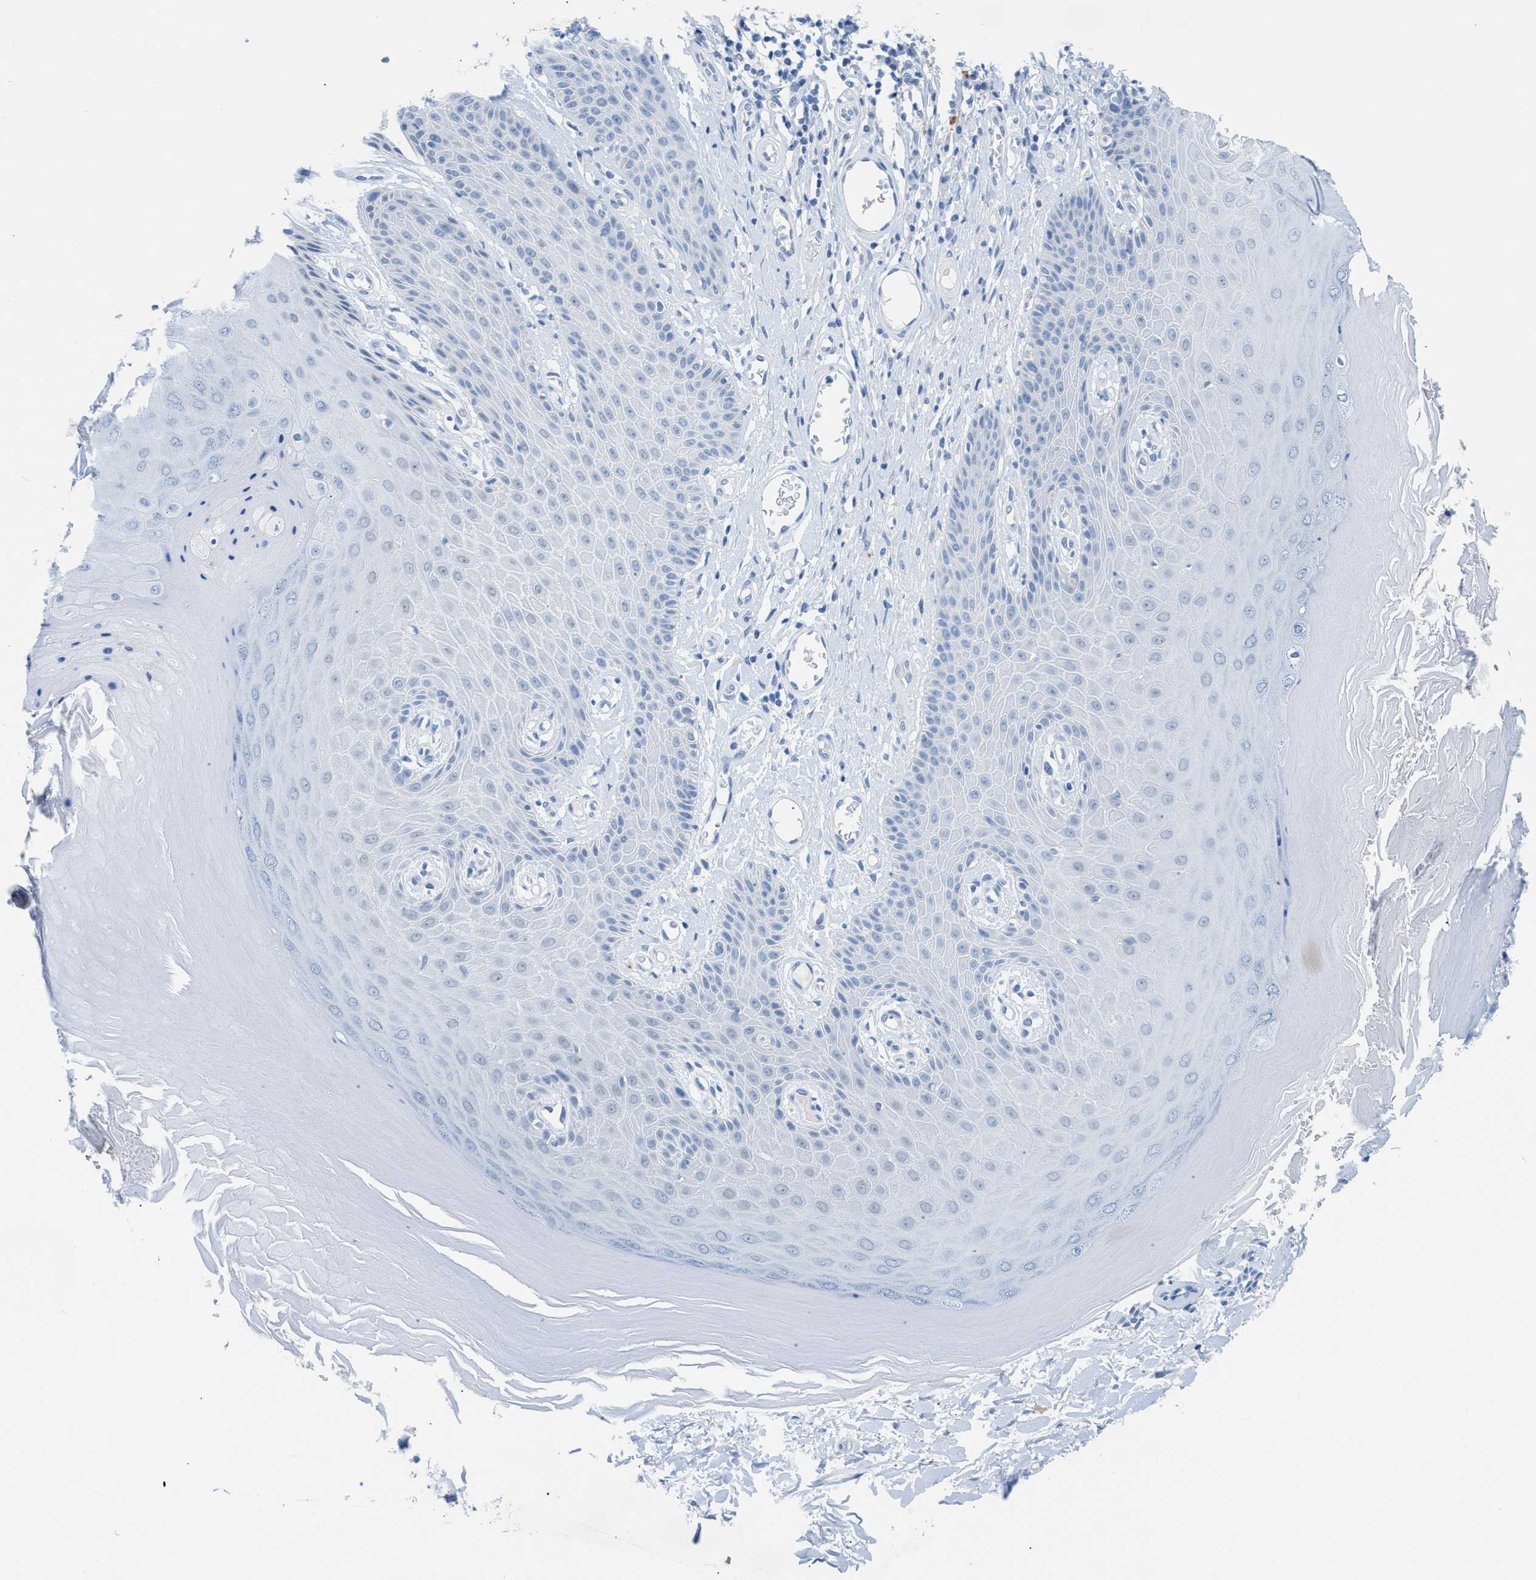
{"staining": {"intensity": "negative", "quantity": "none", "location": "none"}, "tissue": "skin", "cell_type": "Epidermal cells", "image_type": "normal", "snomed": [{"axis": "morphology", "description": "Normal tissue, NOS"}, {"axis": "topography", "description": "Vulva"}], "caption": "An immunohistochemistry image of benign skin is shown. There is no staining in epidermal cells of skin.", "gene": "FDCSP", "patient": {"sex": "female", "age": 73}}